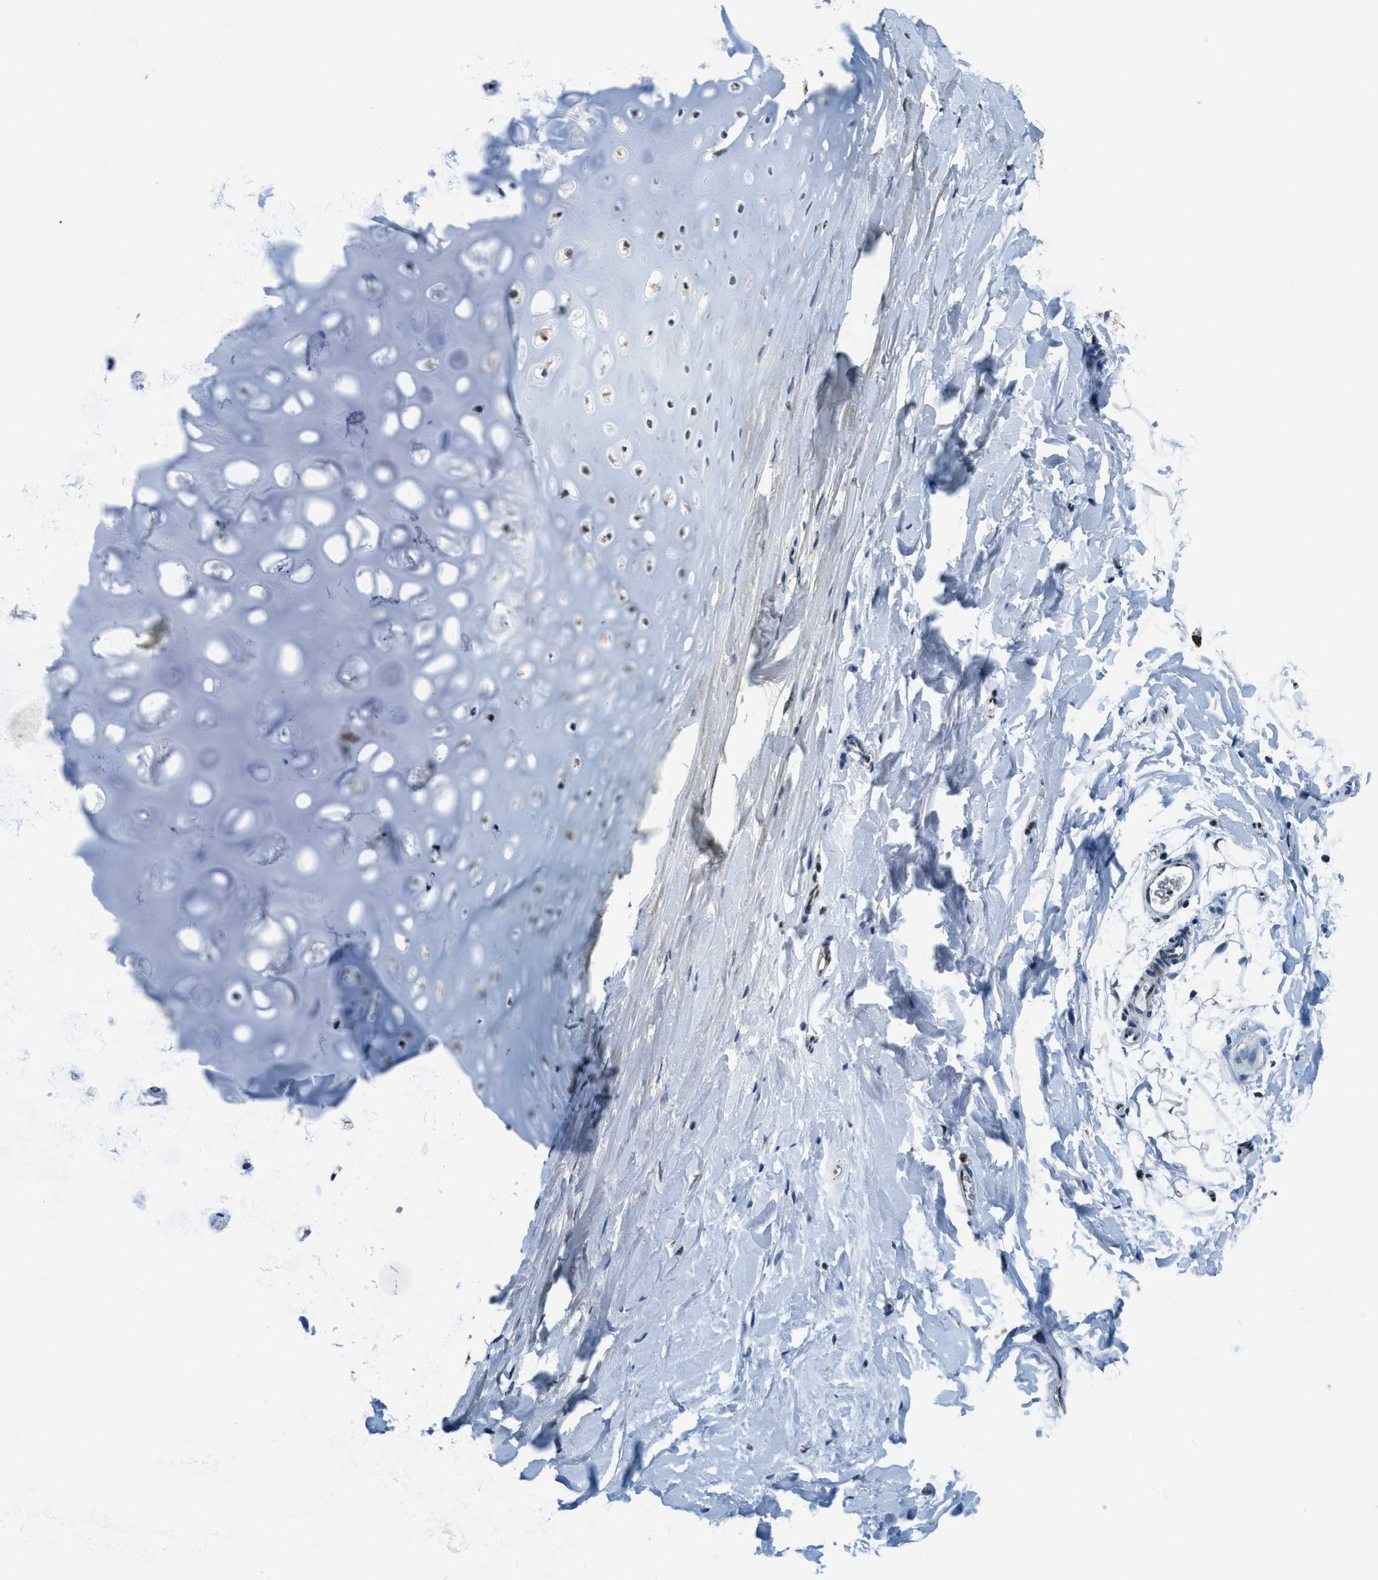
{"staining": {"intensity": "weak", "quantity": ">75%", "location": "cytoplasmic/membranous"}, "tissue": "adipose tissue", "cell_type": "Adipocytes", "image_type": "normal", "snomed": [{"axis": "morphology", "description": "Normal tissue, NOS"}, {"axis": "topography", "description": "Cartilage tissue"}, {"axis": "topography", "description": "Bronchus"}], "caption": "Immunohistochemistry (IHC) (DAB (3,3'-diaminobenzidine)) staining of normal human adipose tissue reveals weak cytoplasmic/membranous protein expression in approximately >75% of adipocytes. Ihc stains the protein of interest in brown and the nuclei are stained blue.", "gene": "SP100", "patient": {"sex": "female", "age": 53}}